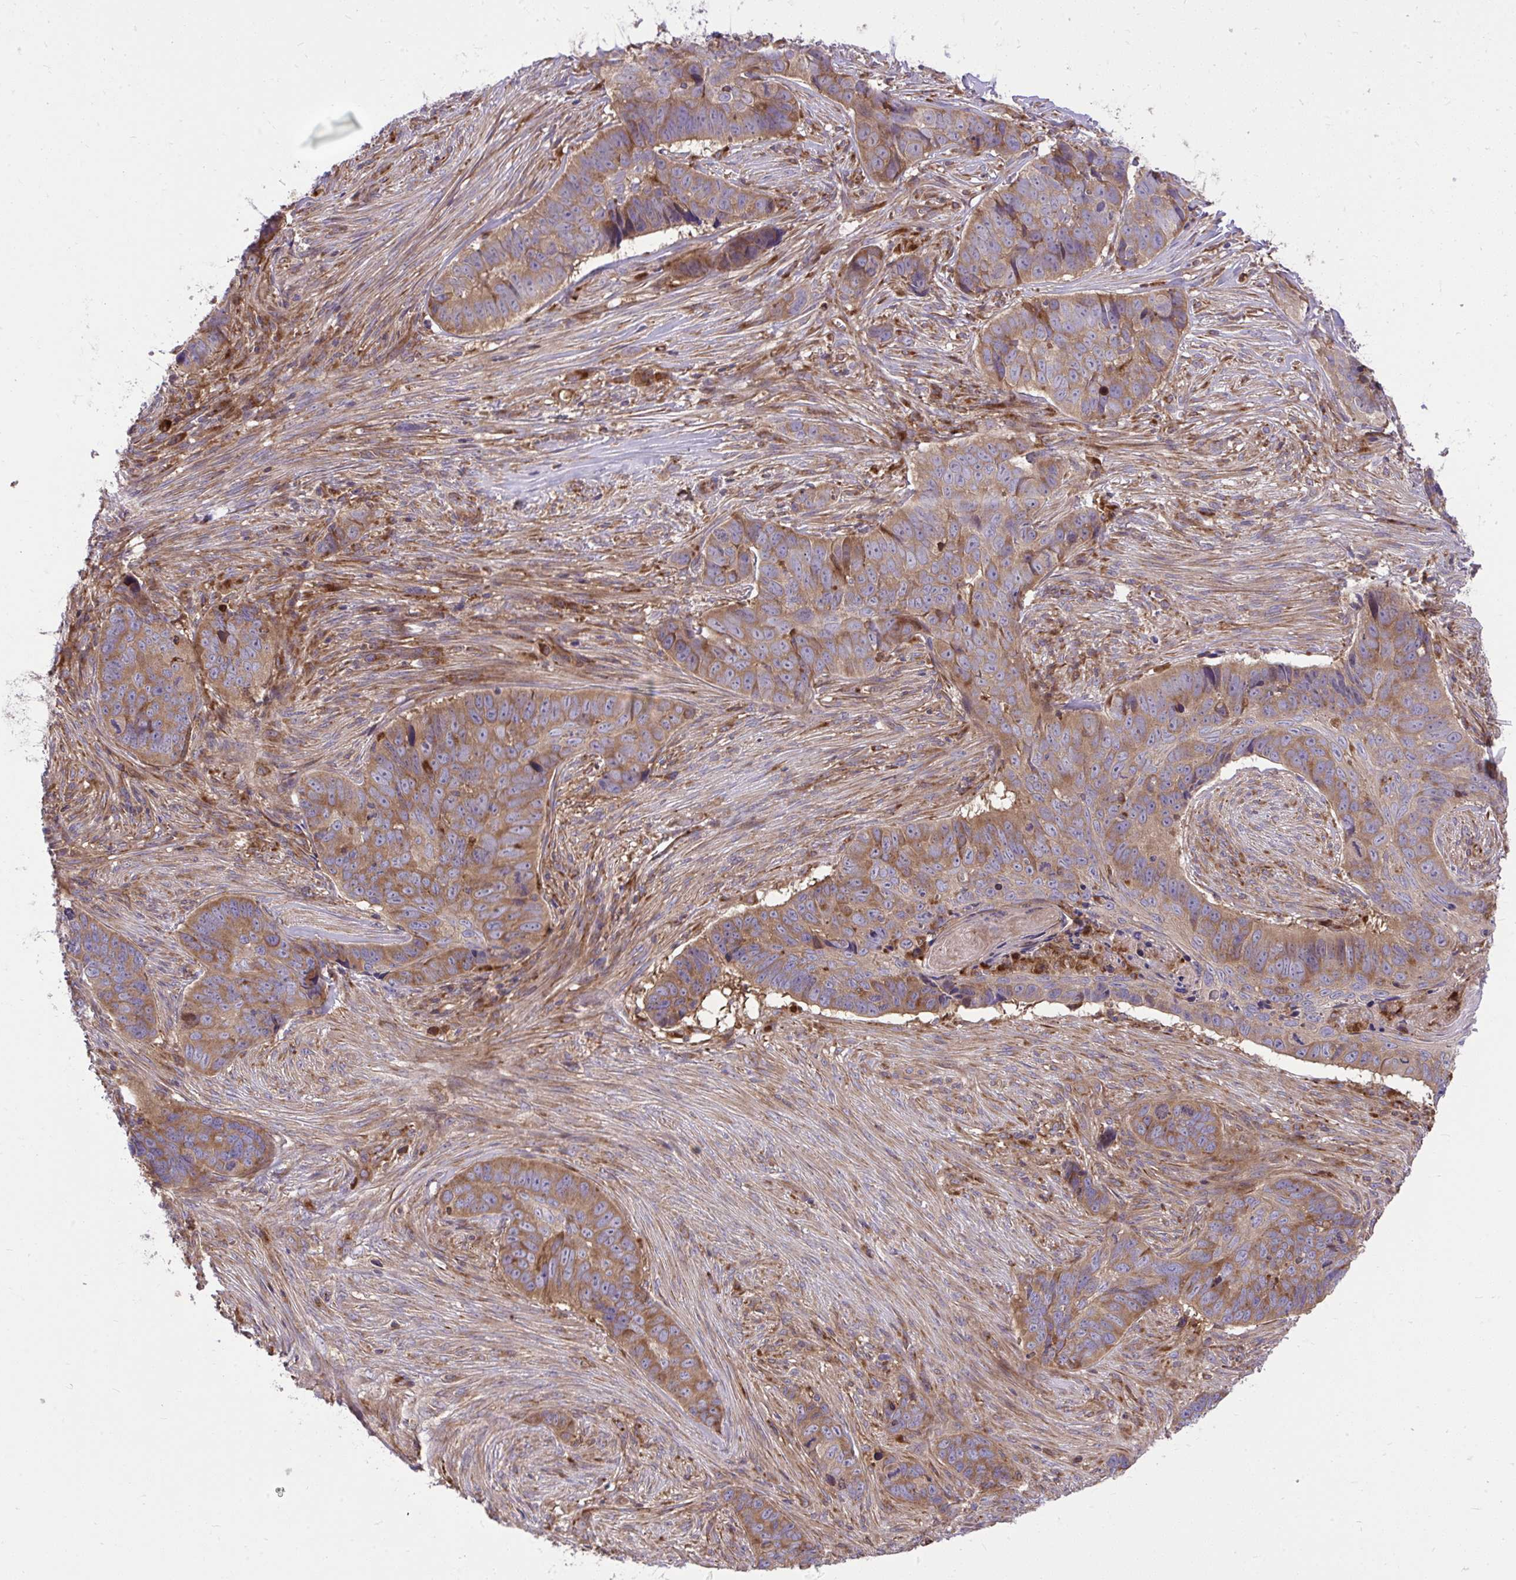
{"staining": {"intensity": "moderate", "quantity": ">75%", "location": "cytoplasmic/membranous"}, "tissue": "skin cancer", "cell_type": "Tumor cells", "image_type": "cancer", "snomed": [{"axis": "morphology", "description": "Basal cell carcinoma"}, {"axis": "topography", "description": "Skin"}], "caption": "Immunohistochemistry (IHC) (DAB (3,3'-diaminobenzidine)) staining of human basal cell carcinoma (skin) displays moderate cytoplasmic/membranous protein positivity in about >75% of tumor cells.", "gene": "PAIP2", "patient": {"sex": "female", "age": 82}}